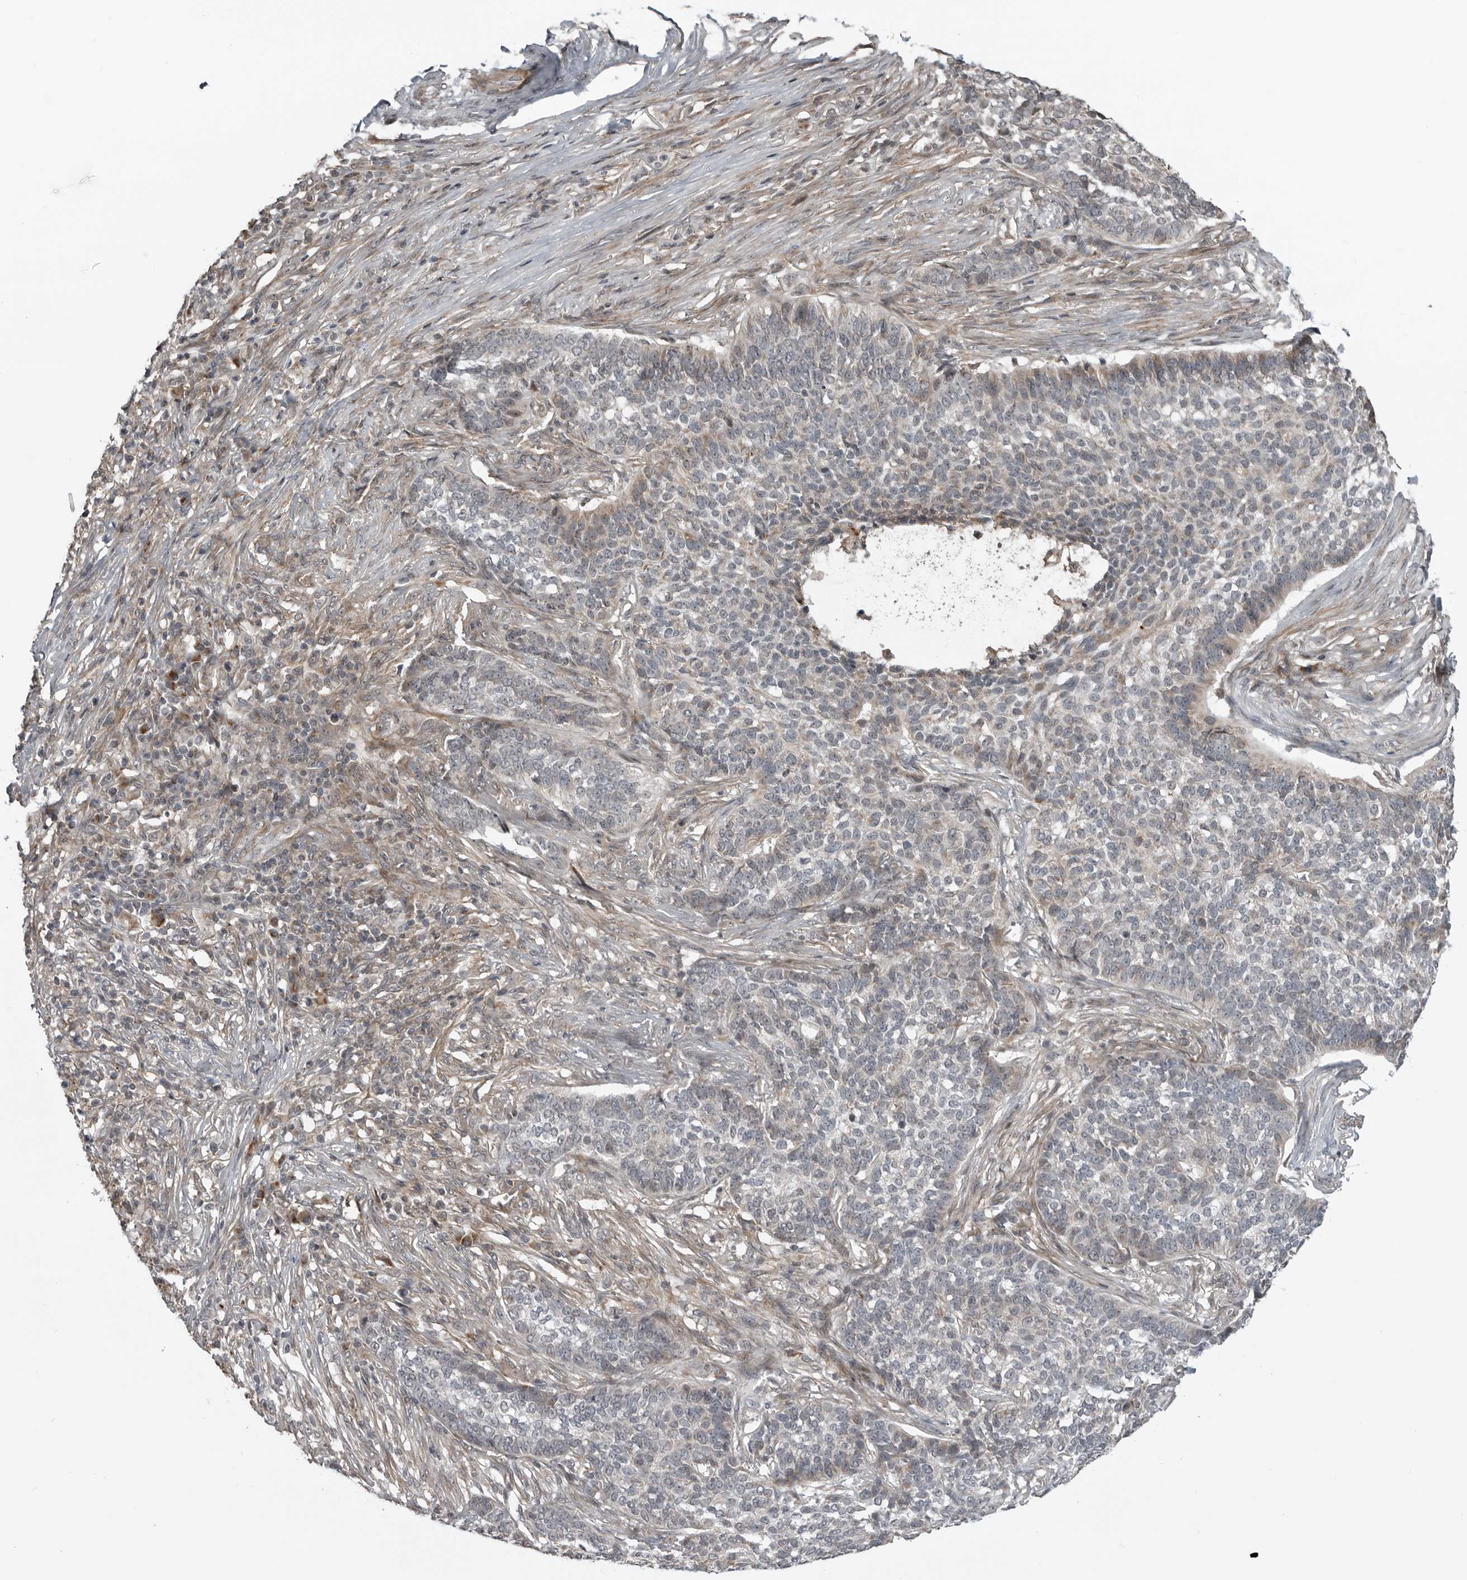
{"staining": {"intensity": "weak", "quantity": "<25%", "location": "cytoplasmic/membranous"}, "tissue": "skin cancer", "cell_type": "Tumor cells", "image_type": "cancer", "snomed": [{"axis": "morphology", "description": "Basal cell carcinoma"}, {"axis": "topography", "description": "Skin"}], "caption": "High magnification brightfield microscopy of skin basal cell carcinoma stained with DAB (brown) and counterstained with hematoxylin (blue): tumor cells show no significant expression. Brightfield microscopy of immunohistochemistry (IHC) stained with DAB (brown) and hematoxylin (blue), captured at high magnification.", "gene": "FAAP100", "patient": {"sex": "male", "age": 85}}